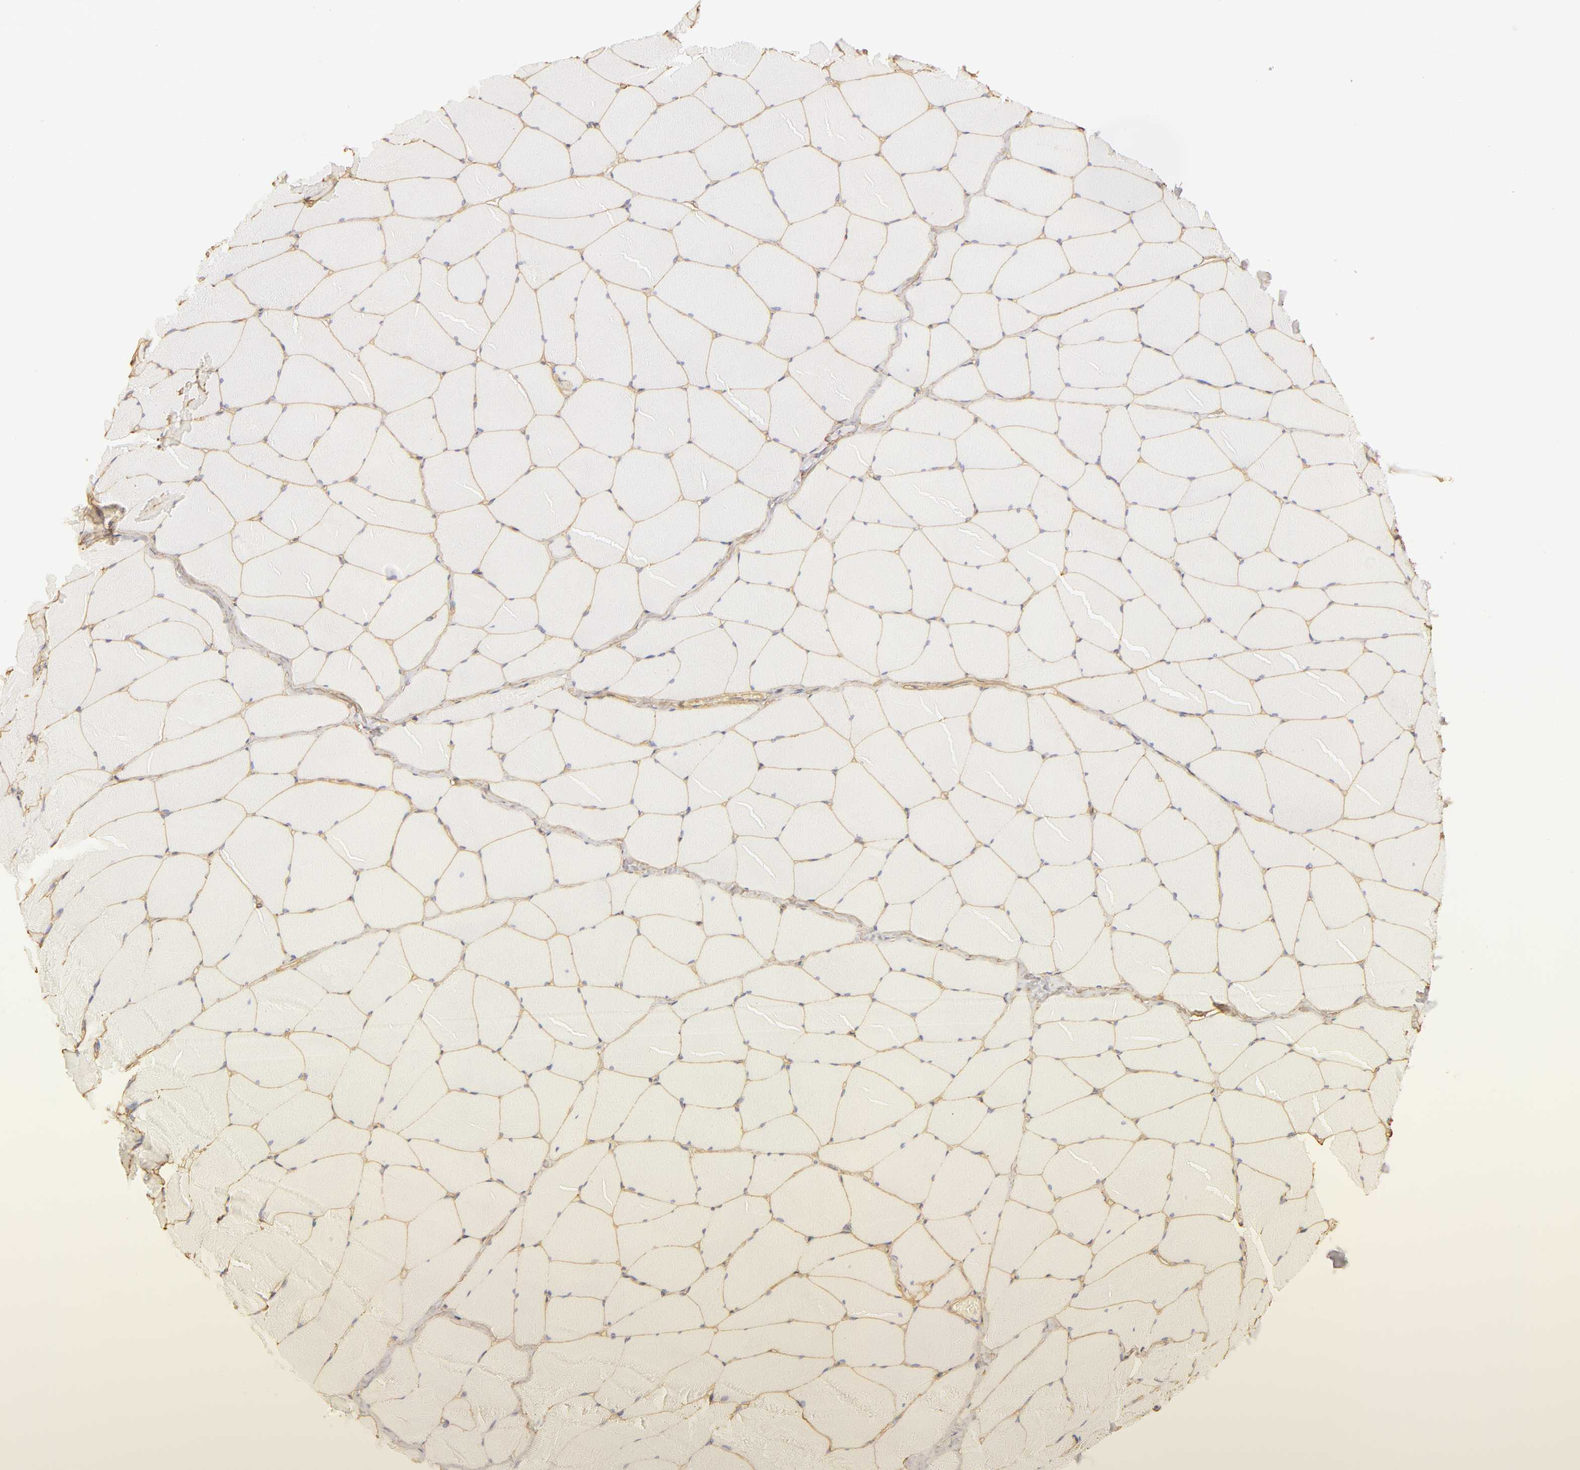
{"staining": {"intensity": "negative", "quantity": "none", "location": "none"}, "tissue": "skeletal muscle", "cell_type": "Myocytes", "image_type": "normal", "snomed": [{"axis": "morphology", "description": "Normal tissue, NOS"}, {"axis": "topography", "description": "Skeletal muscle"}, {"axis": "topography", "description": "Salivary gland"}], "caption": "Protein analysis of normal skeletal muscle shows no significant expression in myocytes.", "gene": "COL4A1", "patient": {"sex": "male", "age": 62}}